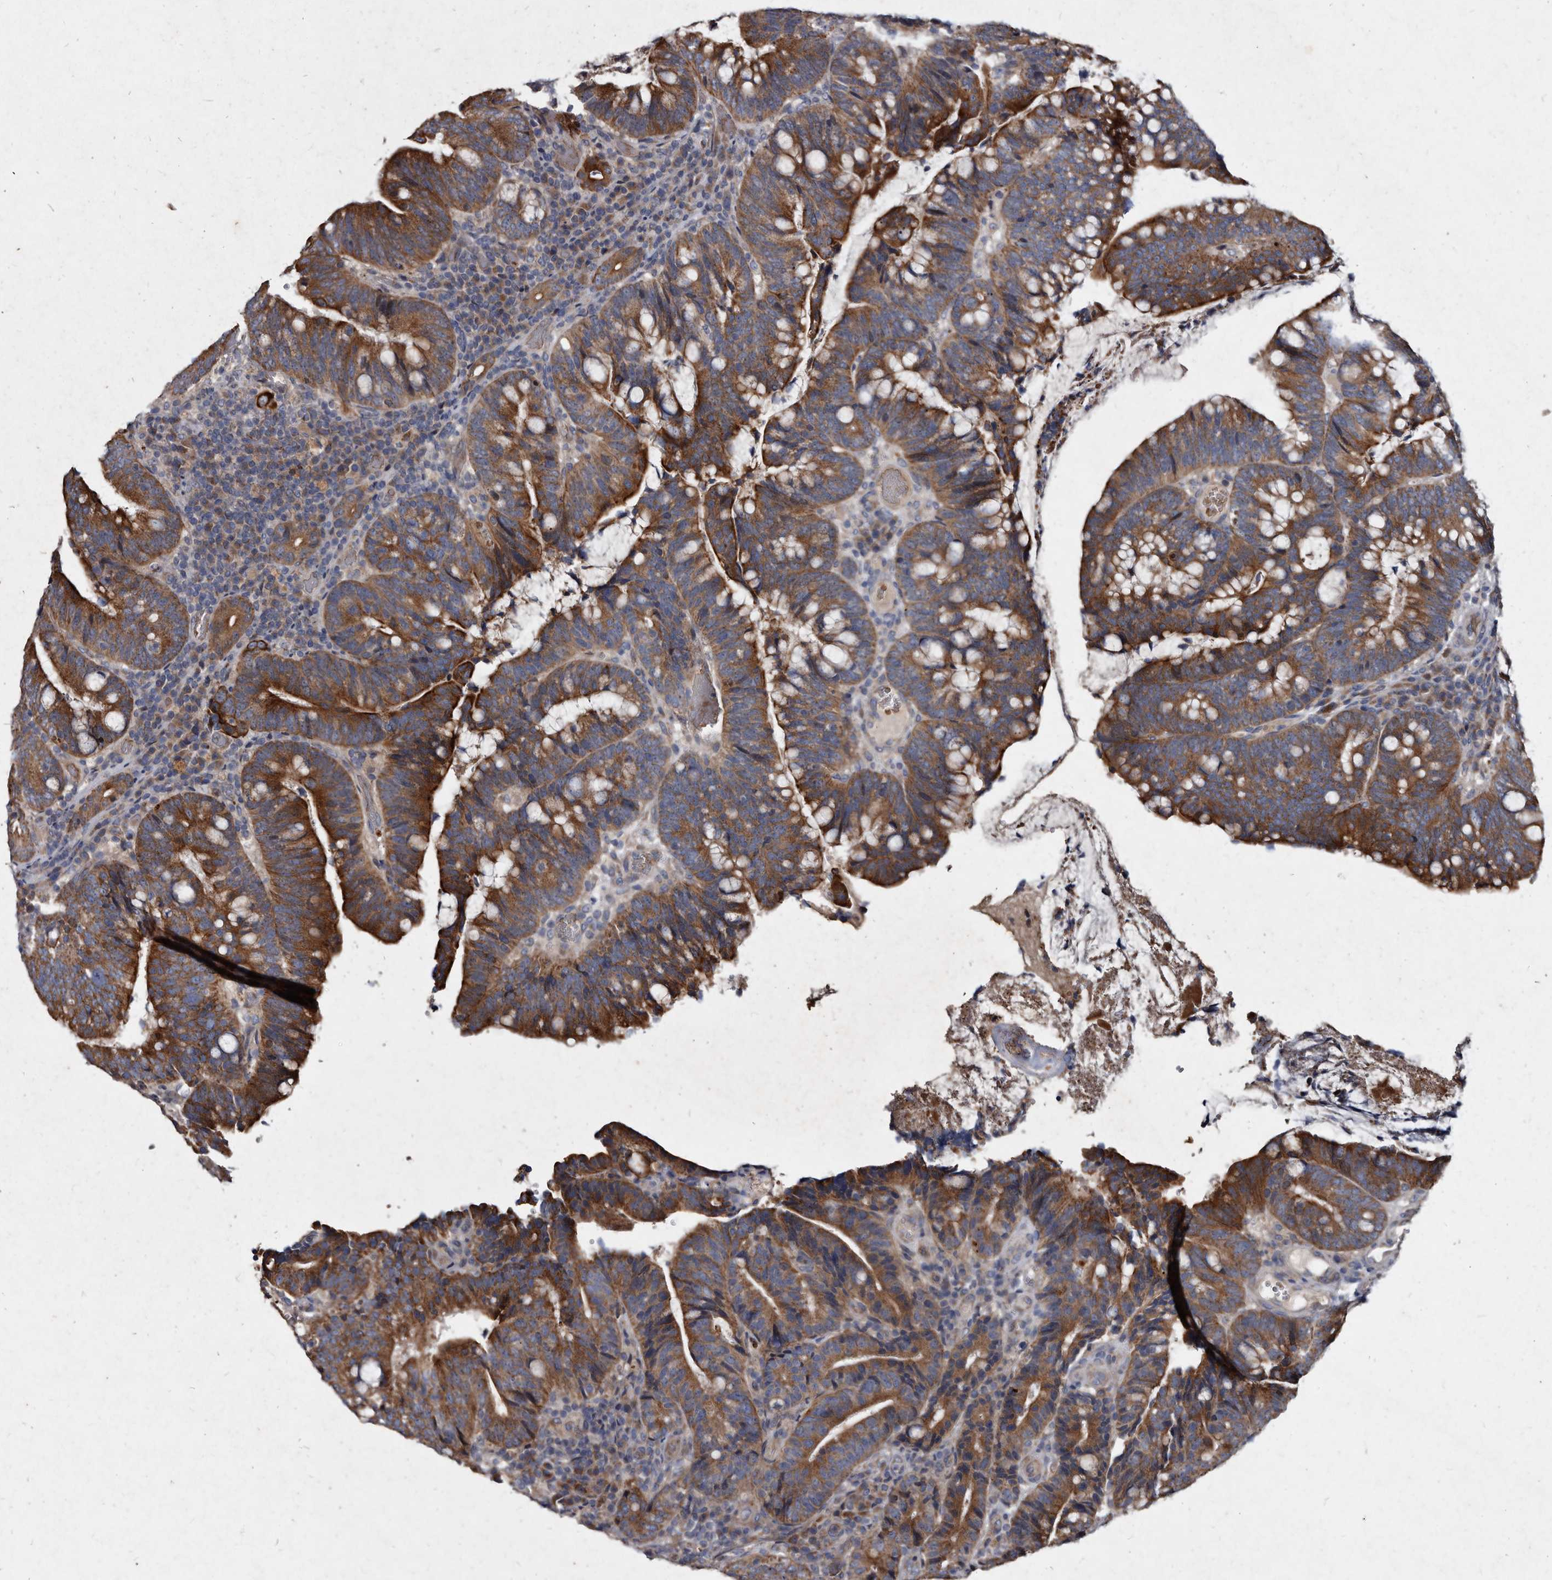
{"staining": {"intensity": "strong", "quantity": ">75%", "location": "cytoplasmic/membranous"}, "tissue": "colorectal cancer", "cell_type": "Tumor cells", "image_type": "cancer", "snomed": [{"axis": "morphology", "description": "Adenocarcinoma, NOS"}, {"axis": "topography", "description": "Colon"}], "caption": "About >75% of tumor cells in colorectal cancer demonstrate strong cytoplasmic/membranous protein staining as visualized by brown immunohistochemical staining.", "gene": "YPEL3", "patient": {"sex": "female", "age": 66}}